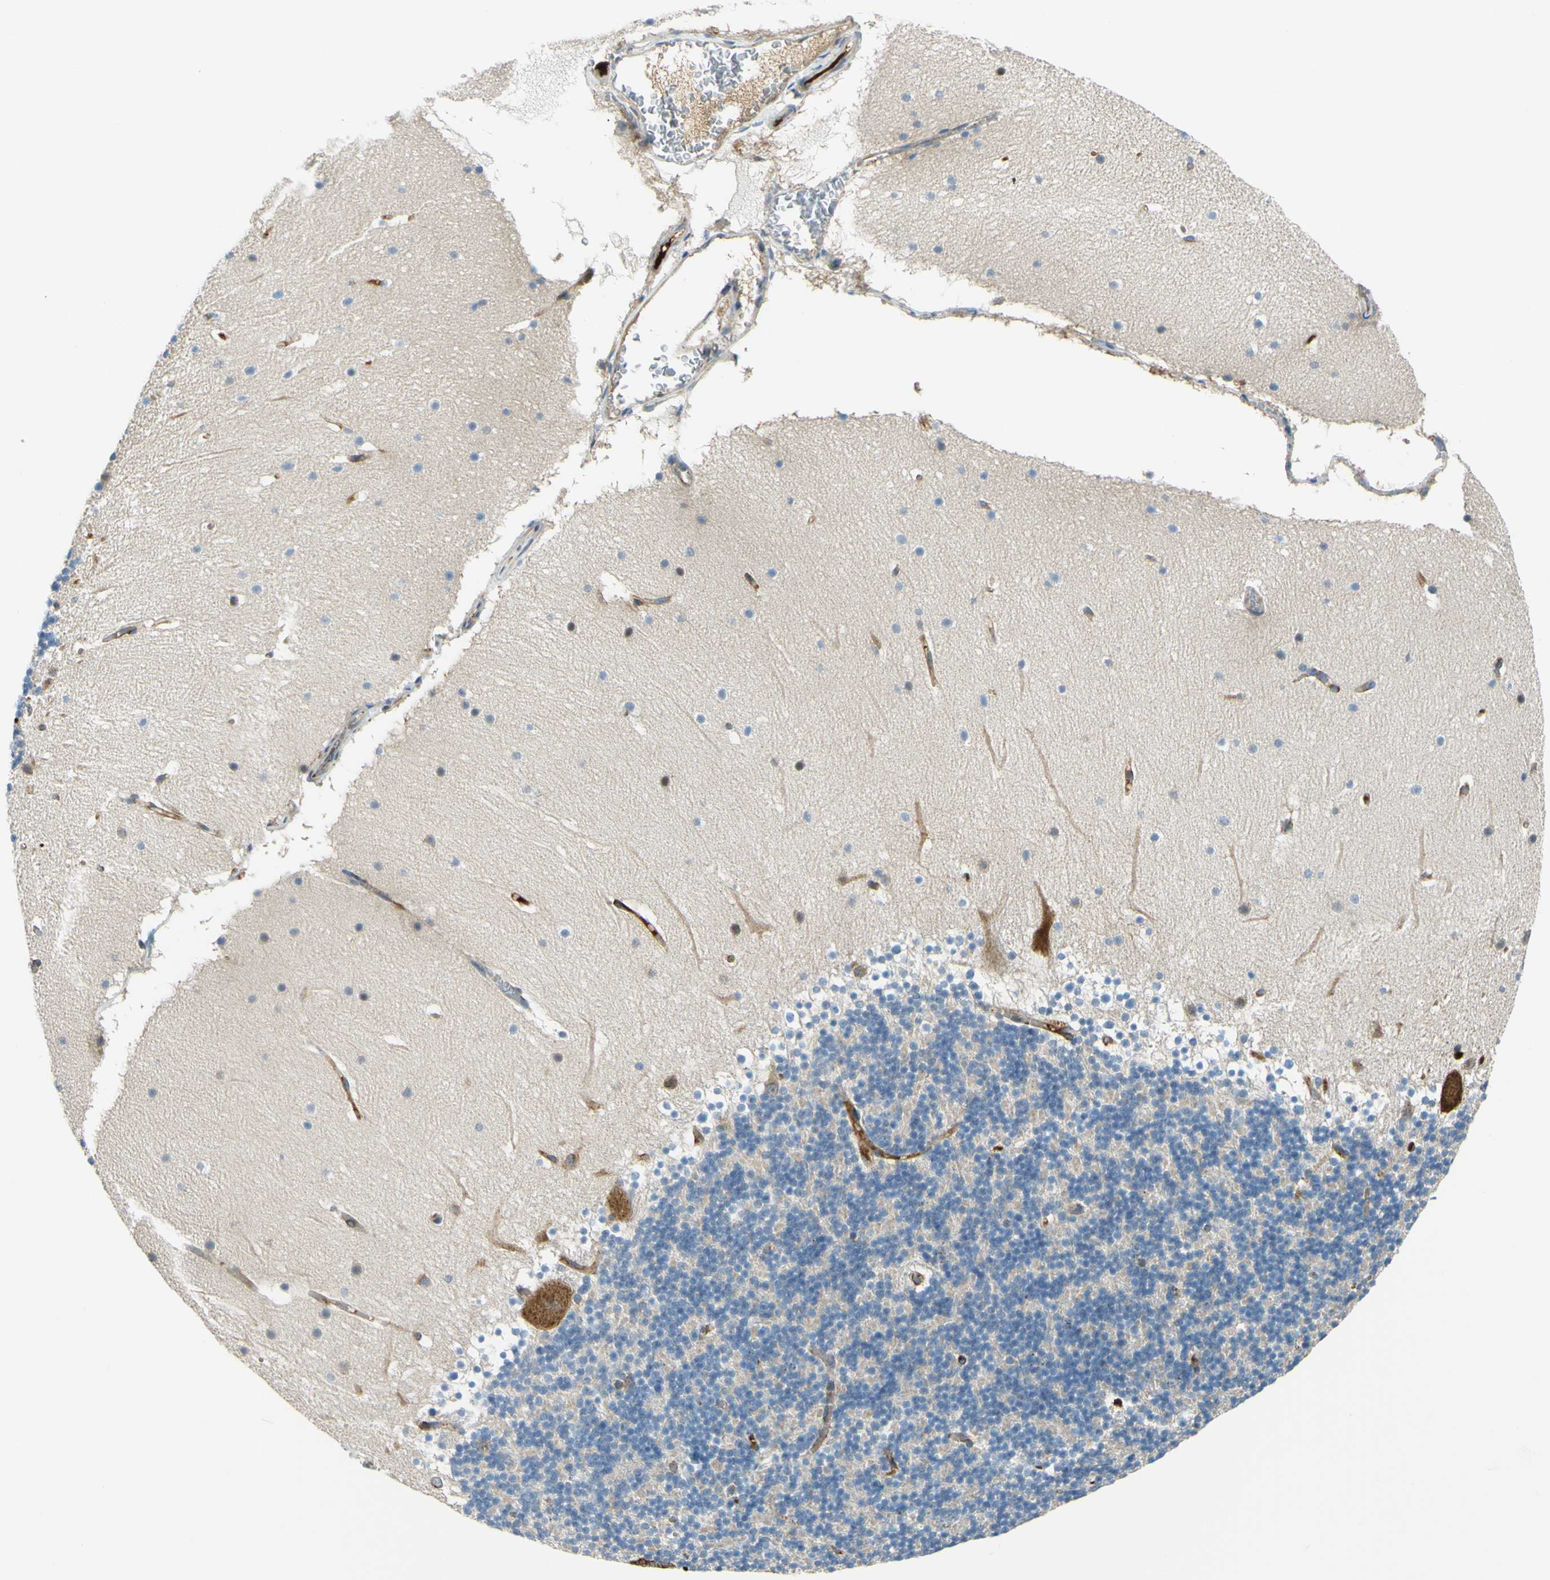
{"staining": {"intensity": "weak", "quantity": "<25%", "location": "cytoplasmic/membranous"}, "tissue": "cerebellum", "cell_type": "Cells in granular layer", "image_type": "normal", "snomed": [{"axis": "morphology", "description": "Normal tissue, NOS"}, {"axis": "topography", "description": "Cerebellum"}], "caption": "Immunohistochemical staining of unremarkable cerebellum reveals no significant expression in cells in granular layer.", "gene": "ARHGAP1", "patient": {"sex": "female", "age": 19}}